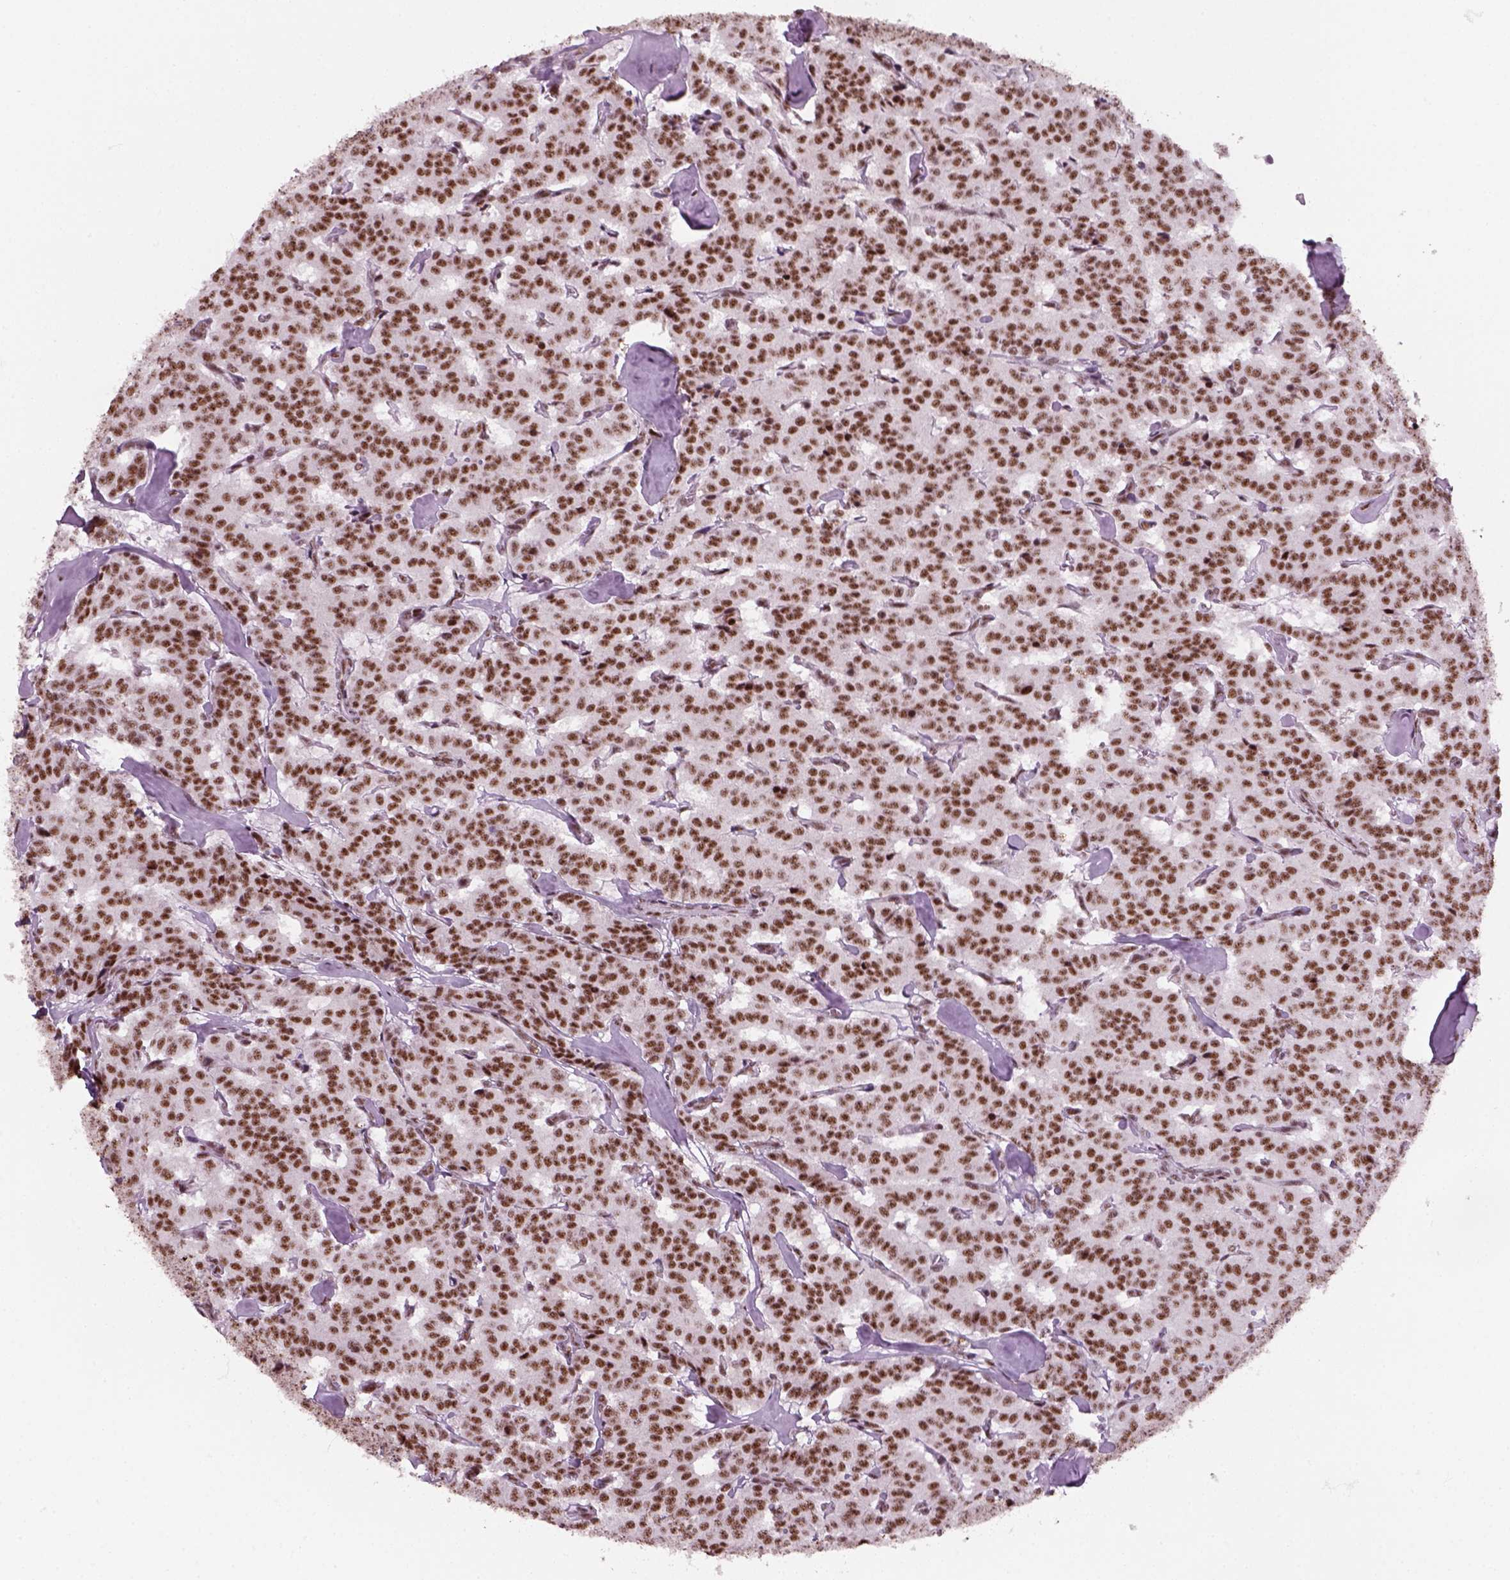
{"staining": {"intensity": "moderate", "quantity": ">75%", "location": "nuclear"}, "tissue": "carcinoid", "cell_type": "Tumor cells", "image_type": "cancer", "snomed": [{"axis": "morphology", "description": "Carcinoid, malignant, NOS"}, {"axis": "topography", "description": "Lung"}], "caption": "Protein analysis of carcinoid (malignant) tissue demonstrates moderate nuclear expression in about >75% of tumor cells. The staining was performed using DAB, with brown indicating positive protein expression. Nuclei are stained blue with hematoxylin.", "gene": "GTF2F1", "patient": {"sex": "female", "age": 46}}